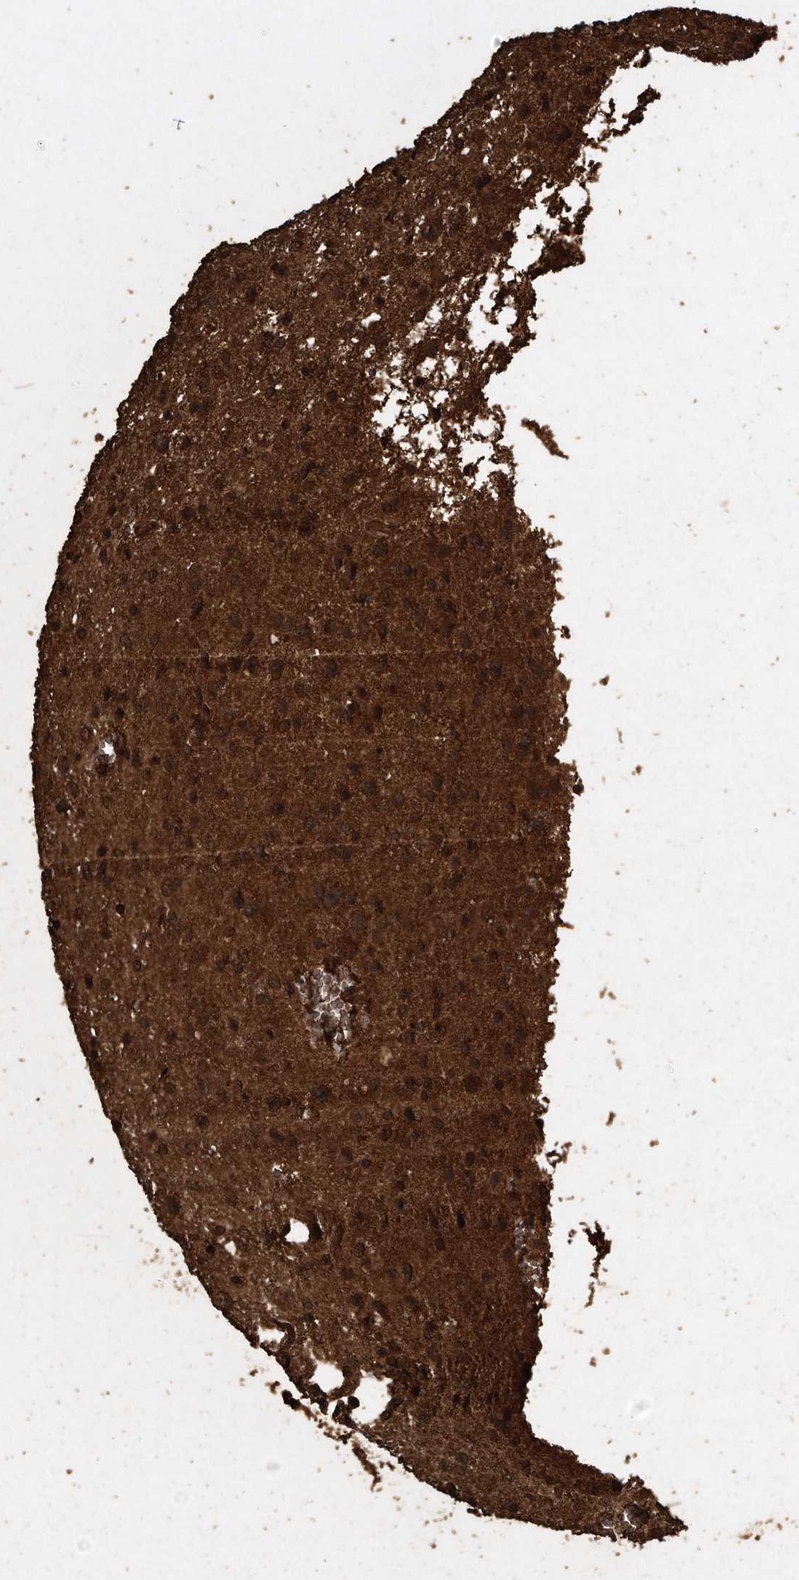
{"staining": {"intensity": "strong", "quantity": ">75%", "location": "cytoplasmic/membranous,nuclear"}, "tissue": "glioma", "cell_type": "Tumor cells", "image_type": "cancer", "snomed": [{"axis": "morphology", "description": "Glioma, malignant, Low grade"}, {"axis": "topography", "description": "Brain"}], "caption": "Strong cytoplasmic/membranous and nuclear protein expression is appreciated in about >75% of tumor cells in glioma.", "gene": "CFLAR", "patient": {"sex": "female", "age": 37}}